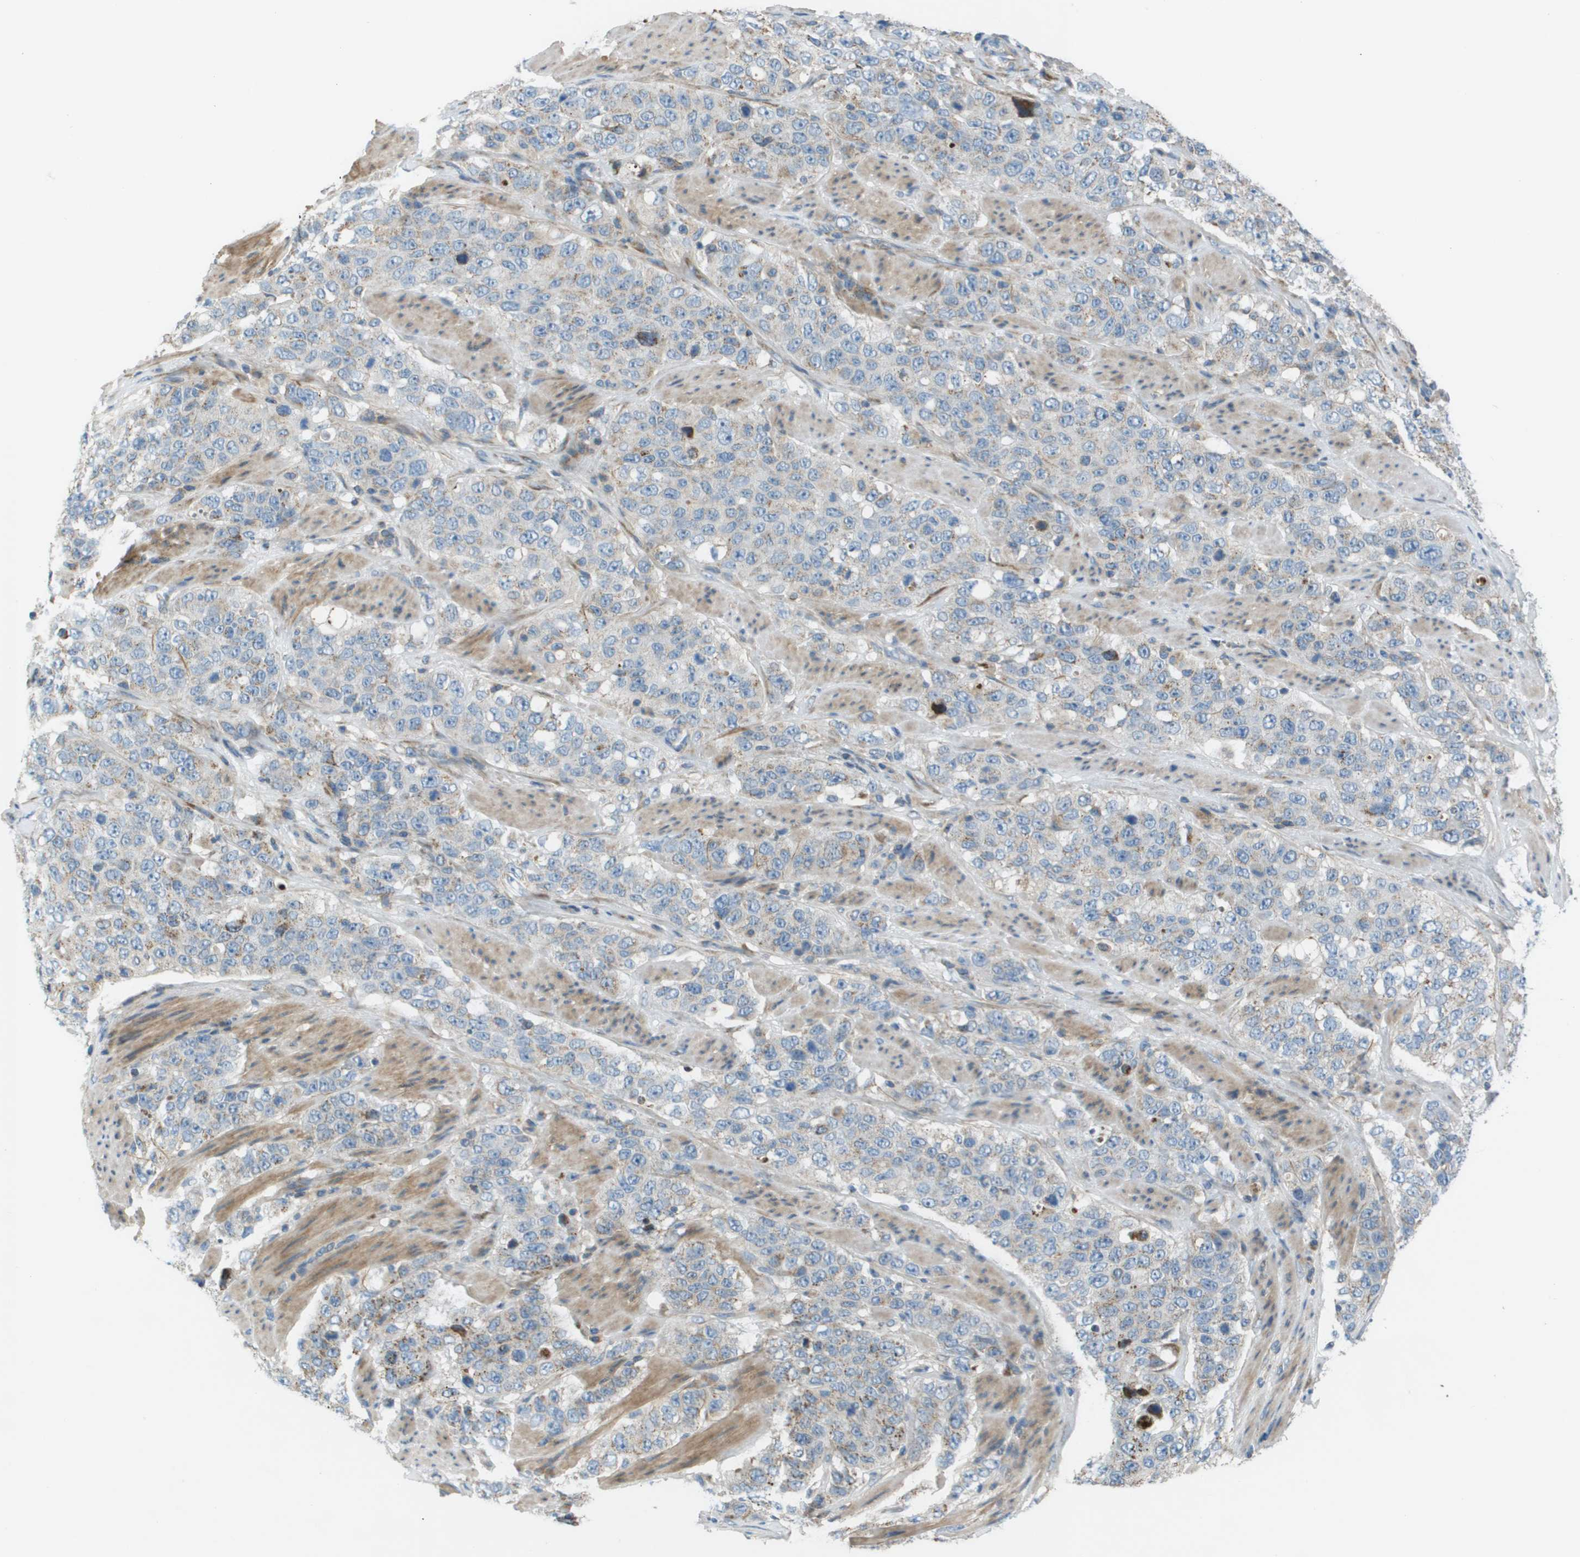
{"staining": {"intensity": "moderate", "quantity": "<25%", "location": "cytoplasmic/membranous"}, "tissue": "stomach cancer", "cell_type": "Tumor cells", "image_type": "cancer", "snomed": [{"axis": "morphology", "description": "Adenocarcinoma, NOS"}, {"axis": "topography", "description": "Stomach"}], "caption": "Immunohistochemical staining of adenocarcinoma (stomach) displays moderate cytoplasmic/membranous protein positivity in about <25% of tumor cells.", "gene": "GALNT6", "patient": {"sex": "male", "age": 48}}